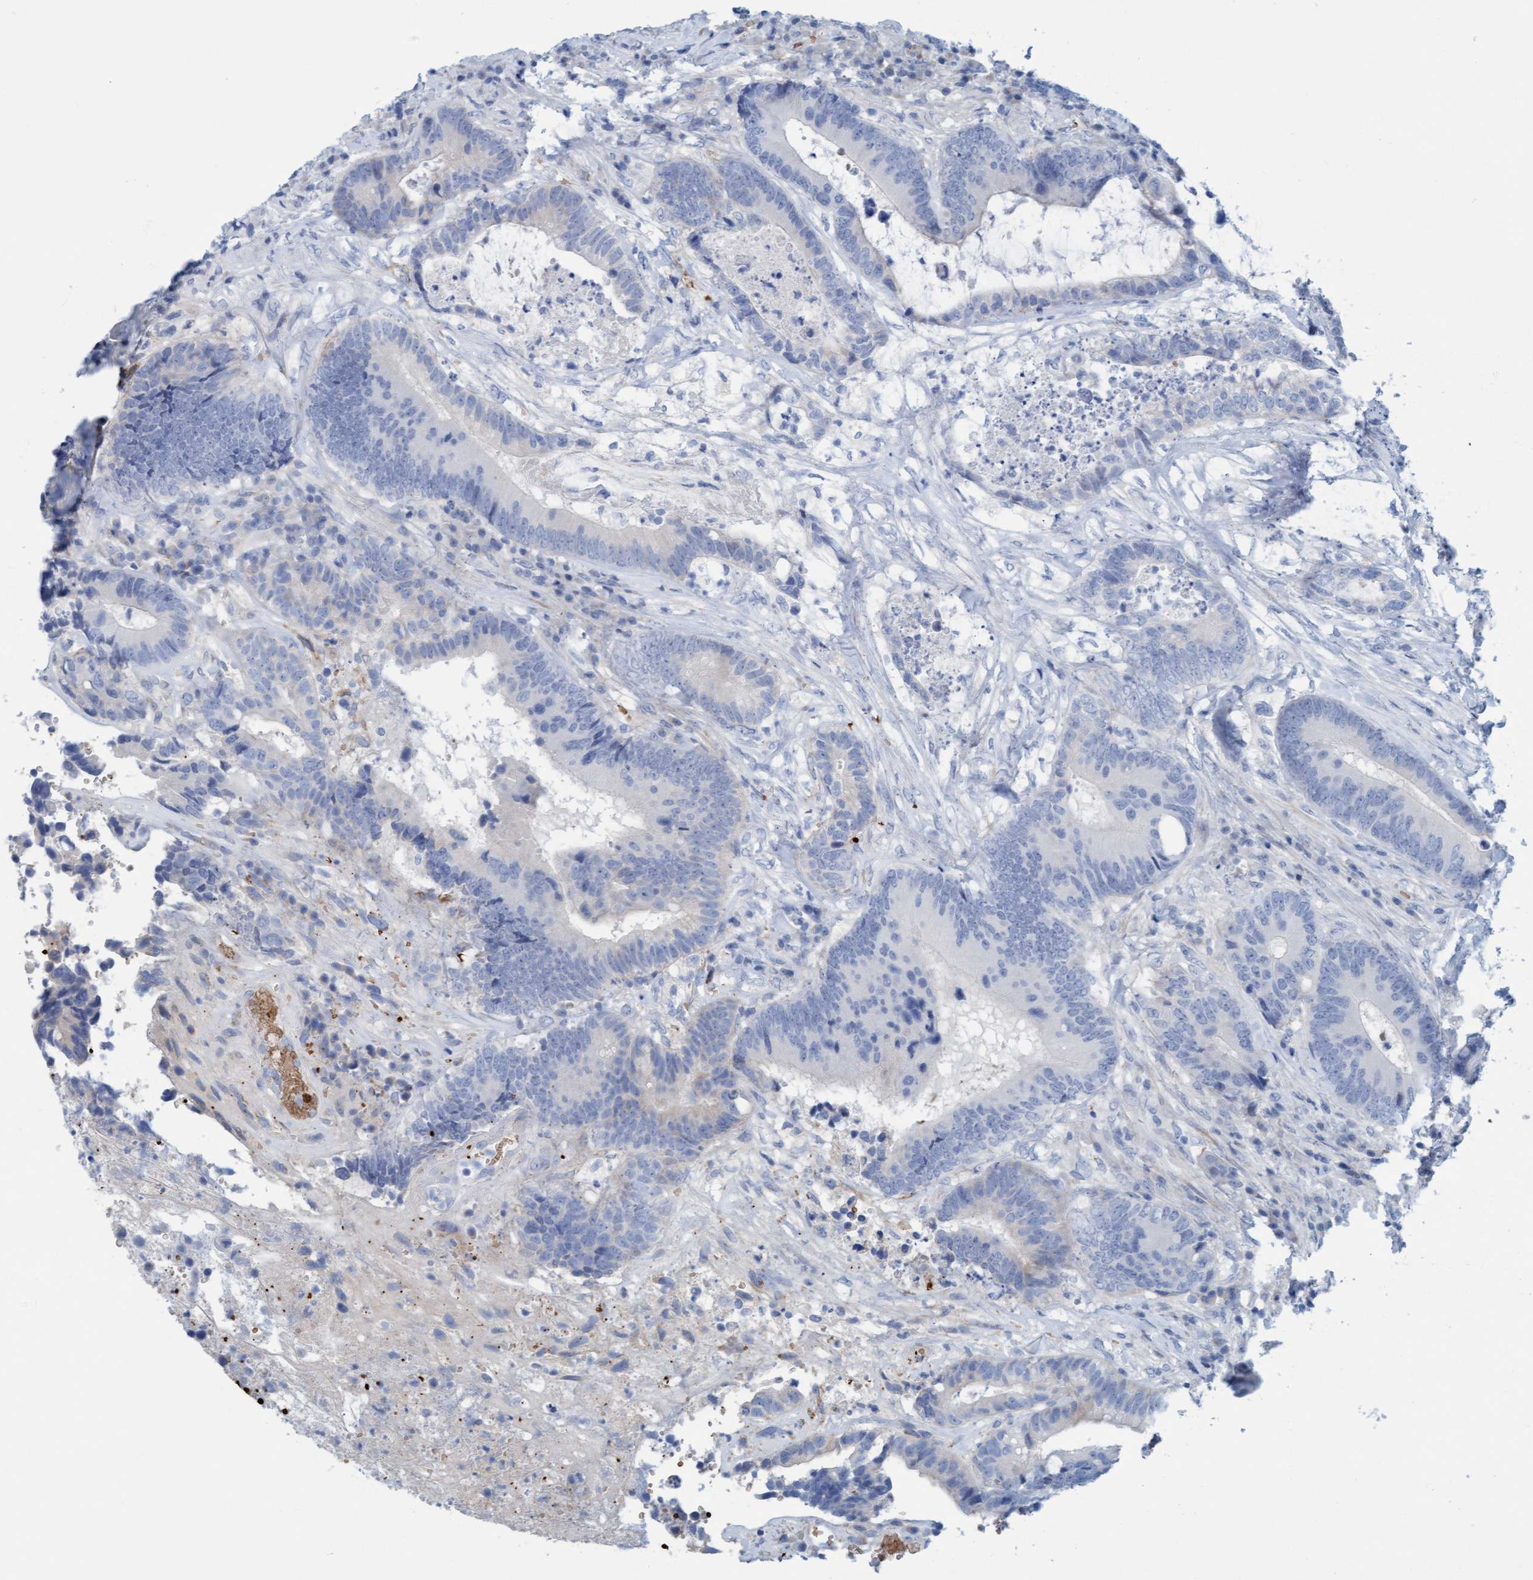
{"staining": {"intensity": "negative", "quantity": "none", "location": "none"}, "tissue": "colorectal cancer", "cell_type": "Tumor cells", "image_type": "cancer", "snomed": [{"axis": "morphology", "description": "Adenocarcinoma, NOS"}, {"axis": "topography", "description": "Rectum"}], "caption": "This is an immunohistochemistry micrograph of human colorectal cancer (adenocarcinoma). There is no staining in tumor cells.", "gene": "P2RX5", "patient": {"sex": "female", "age": 89}}